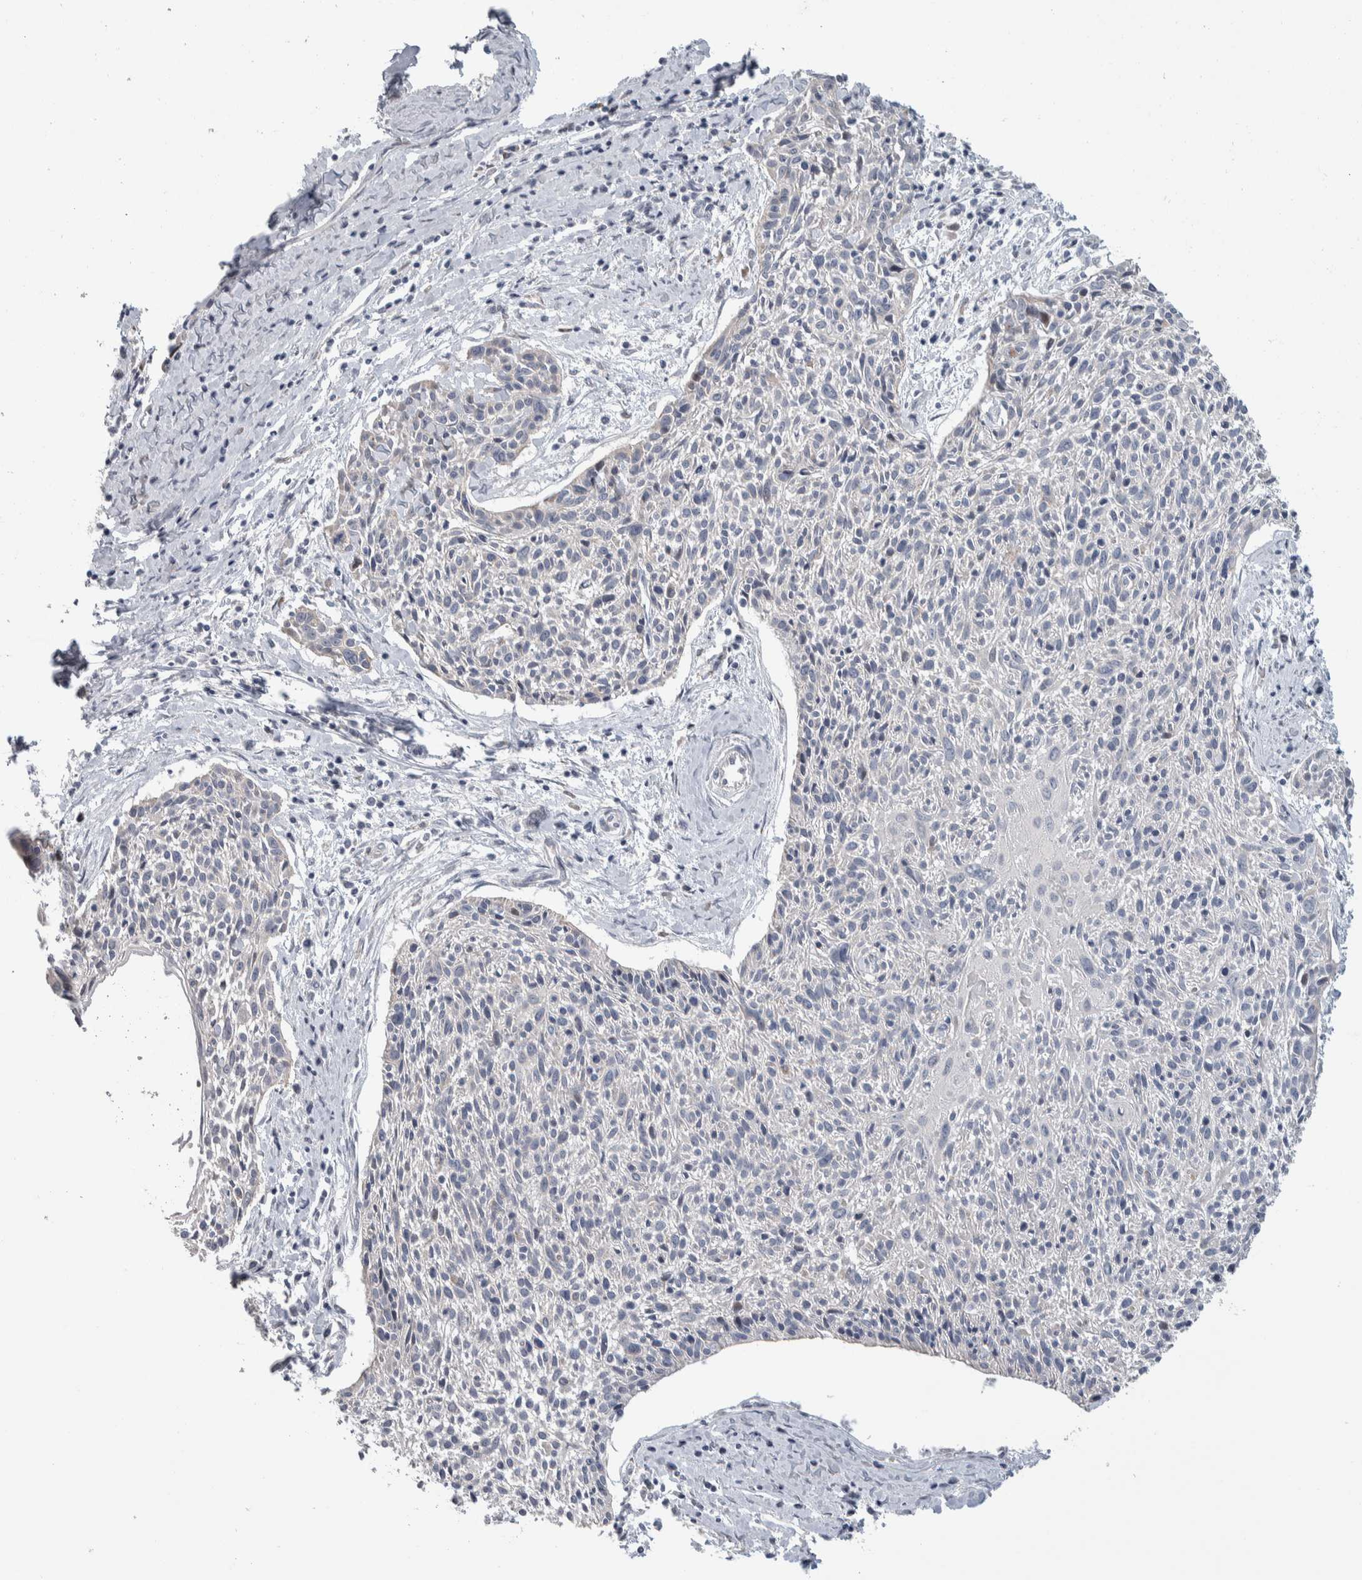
{"staining": {"intensity": "negative", "quantity": "none", "location": "none"}, "tissue": "cervical cancer", "cell_type": "Tumor cells", "image_type": "cancer", "snomed": [{"axis": "morphology", "description": "Squamous cell carcinoma, NOS"}, {"axis": "topography", "description": "Cervix"}], "caption": "IHC histopathology image of human cervical cancer stained for a protein (brown), which exhibits no positivity in tumor cells.", "gene": "PRRG4", "patient": {"sex": "female", "age": 51}}